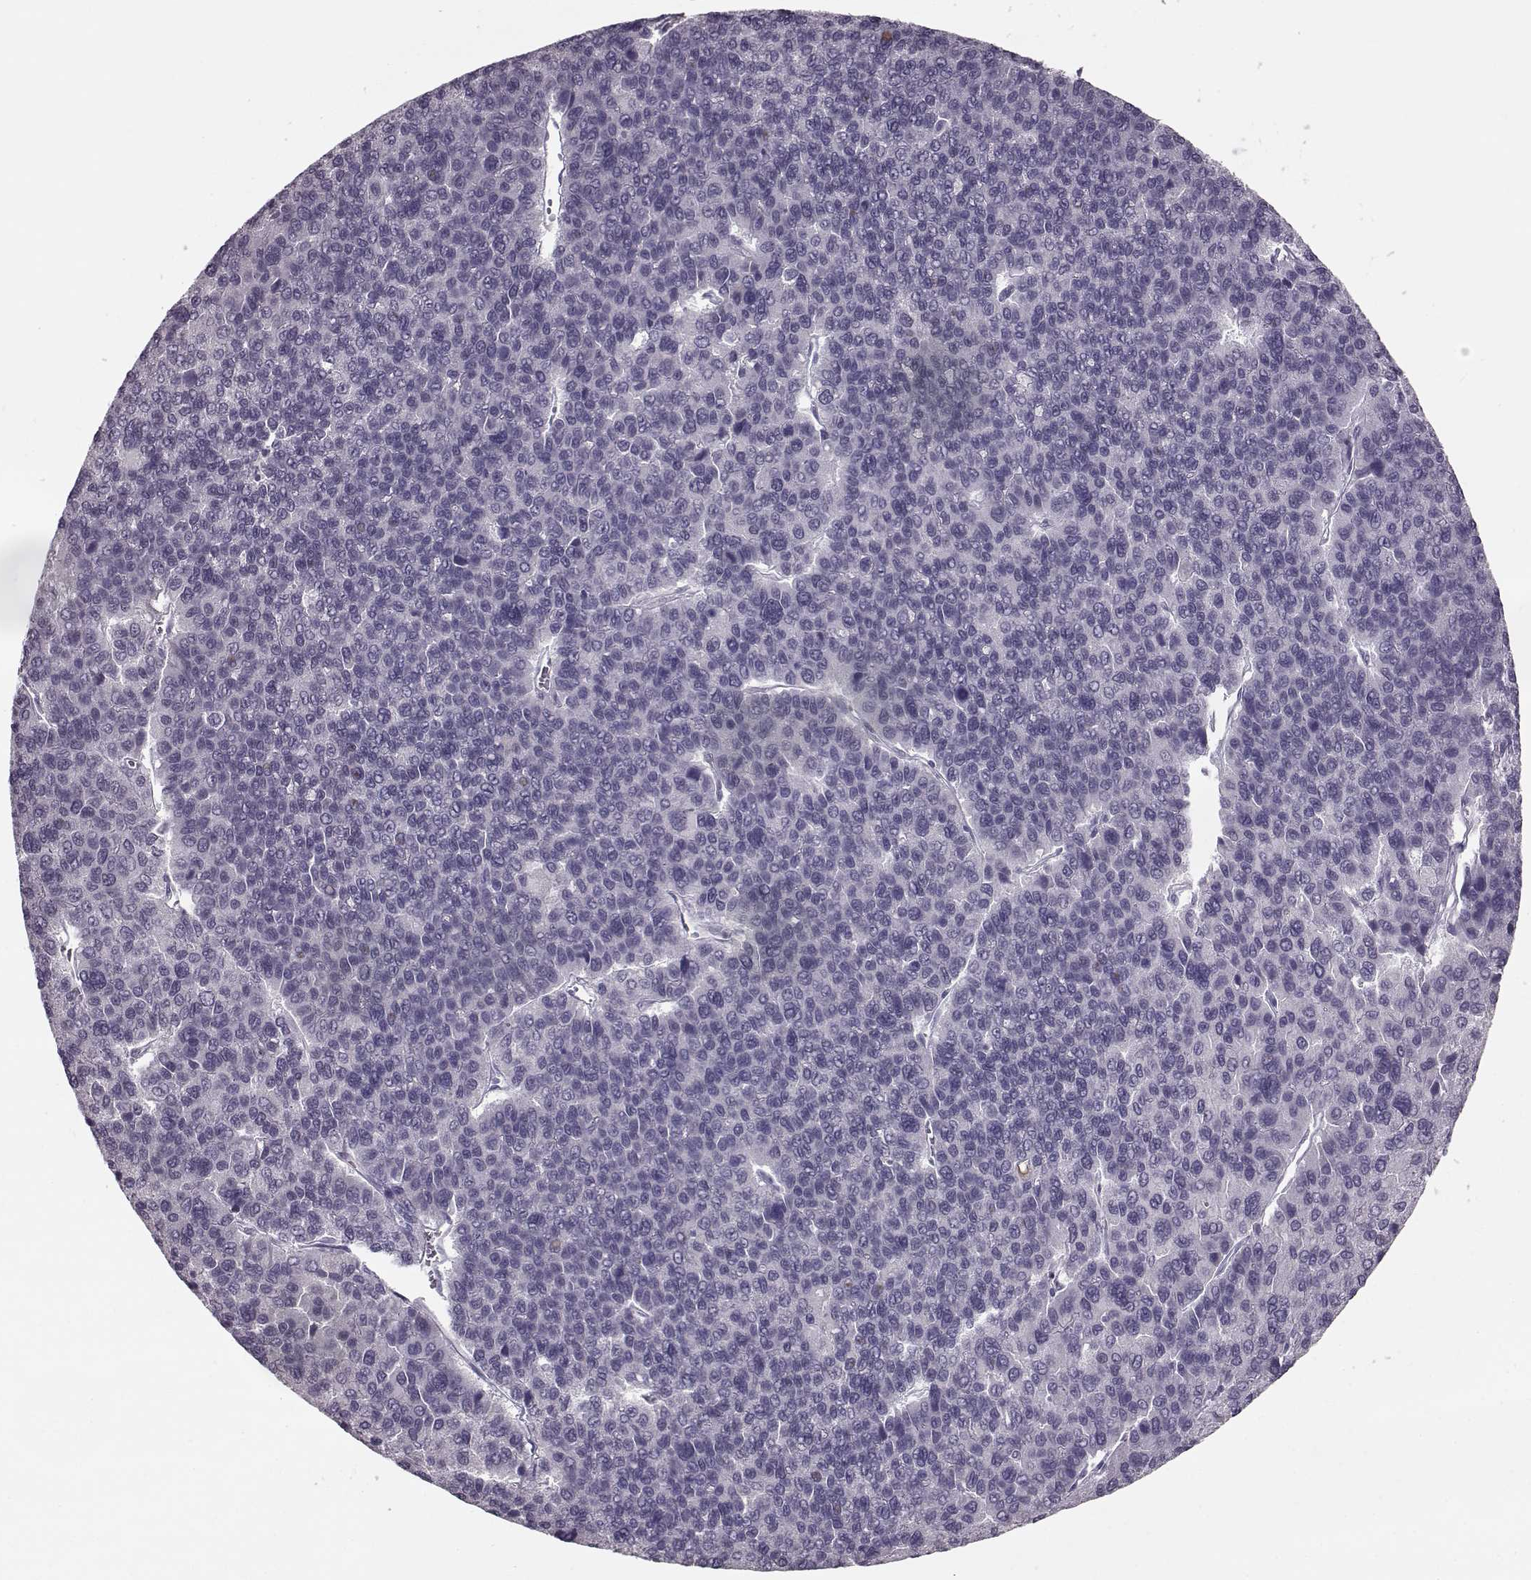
{"staining": {"intensity": "negative", "quantity": "none", "location": "none"}, "tissue": "liver cancer", "cell_type": "Tumor cells", "image_type": "cancer", "snomed": [{"axis": "morphology", "description": "Carcinoma, Hepatocellular, NOS"}, {"axis": "topography", "description": "Liver"}], "caption": "High power microscopy image of an immunohistochemistry histopathology image of liver cancer, revealing no significant staining in tumor cells.", "gene": "MAP6D1", "patient": {"sex": "female", "age": 41}}